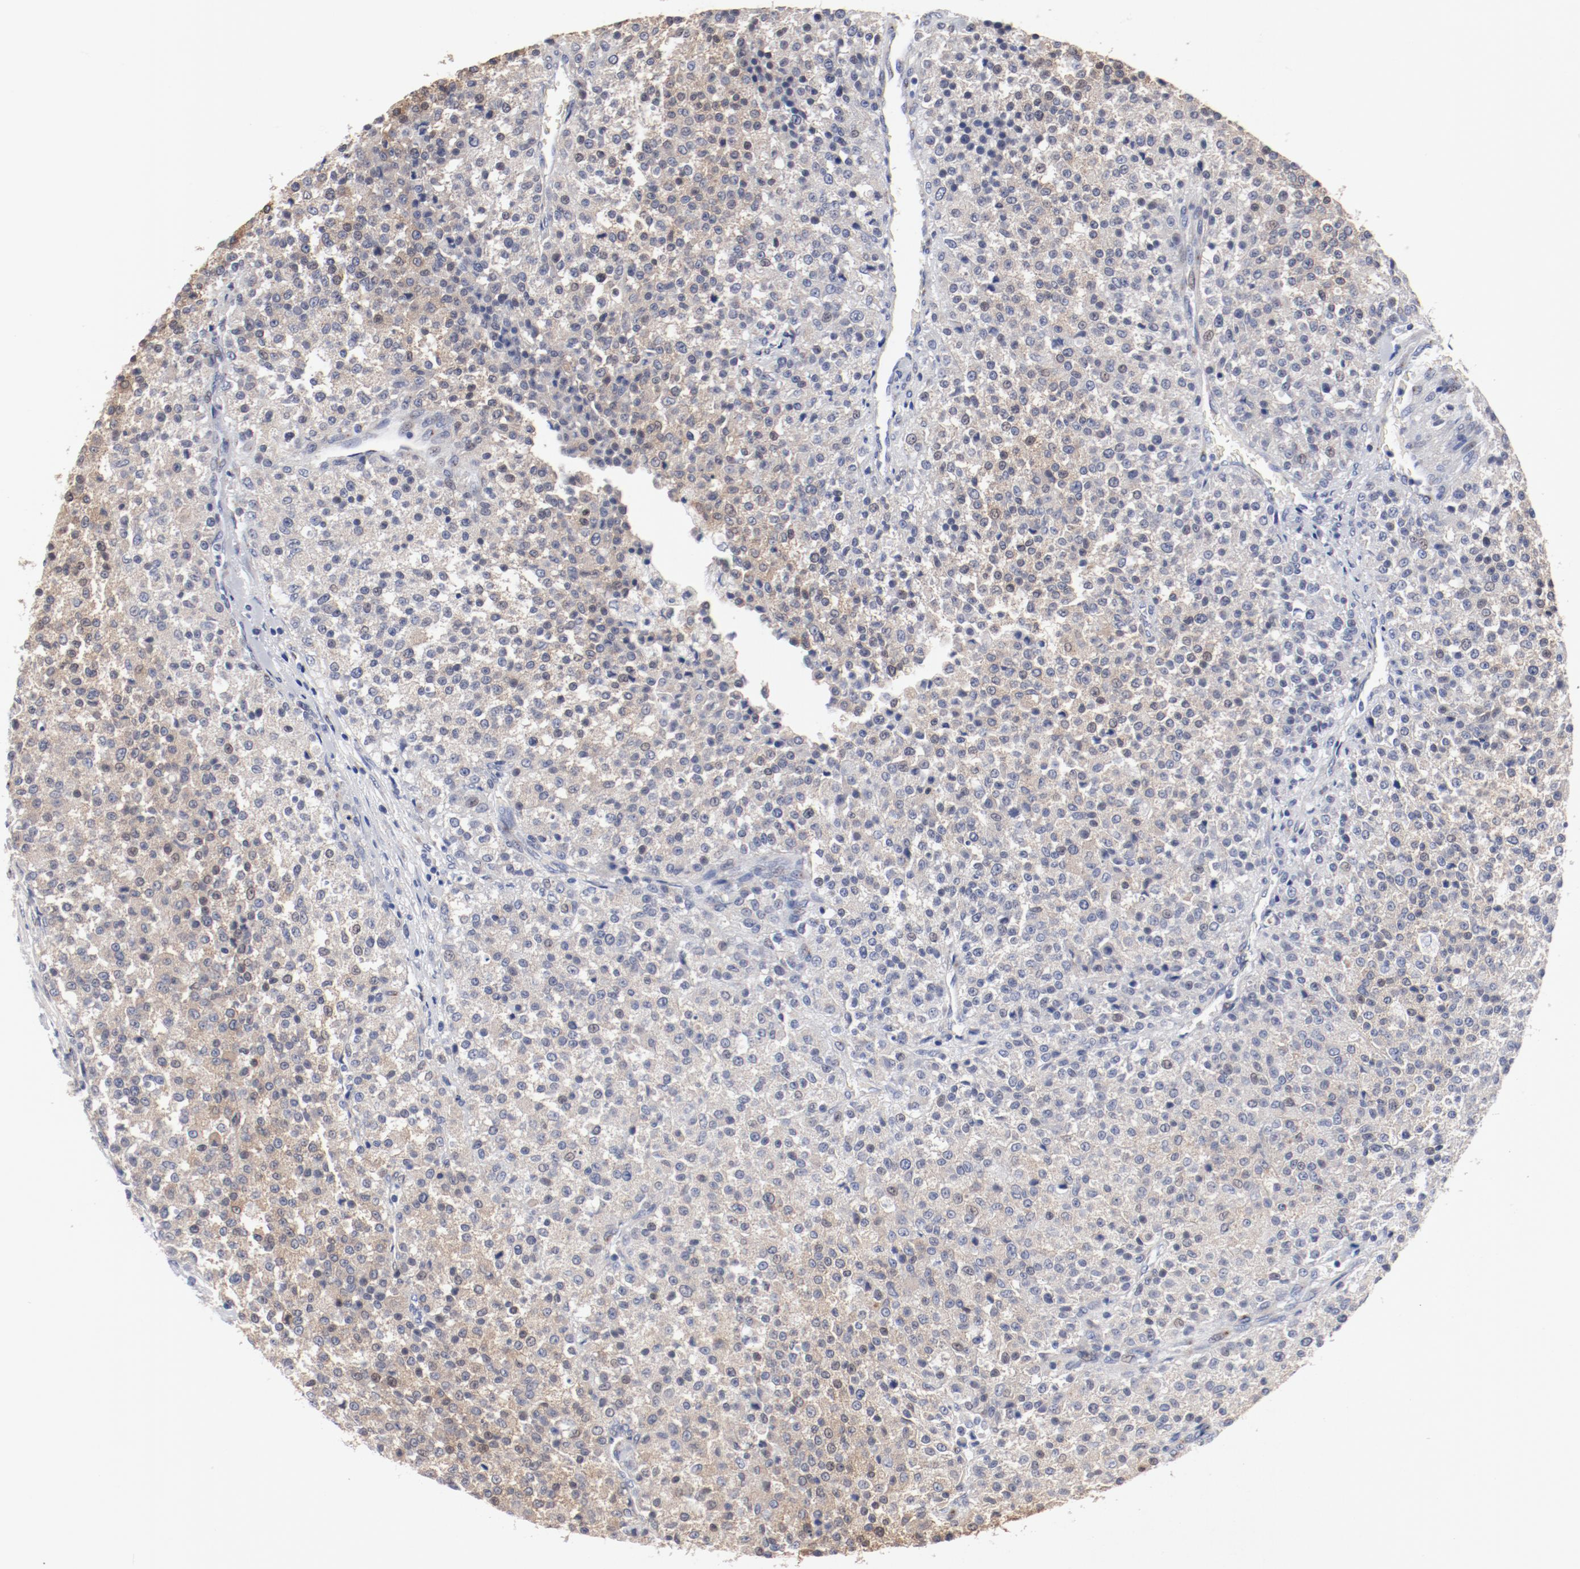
{"staining": {"intensity": "weak", "quantity": "25%-75%", "location": "cytoplasmic/membranous"}, "tissue": "testis cancer", "cell_type": "Tumor cells", "image_type": "cancer", "snomed": [{"axis": "morphology", "description": "Seminoma, NOS"}, {"axis": "topography", "description": "Testis"}], "caption": "Protein staining by immunohistochemistry reveals weak cytoplasmic/membranous expression in approximately 25%-75% of tumor cells in seminoma (testis).", "gene": "GPR143", "patient": {"sex": "male", "age": 59}}